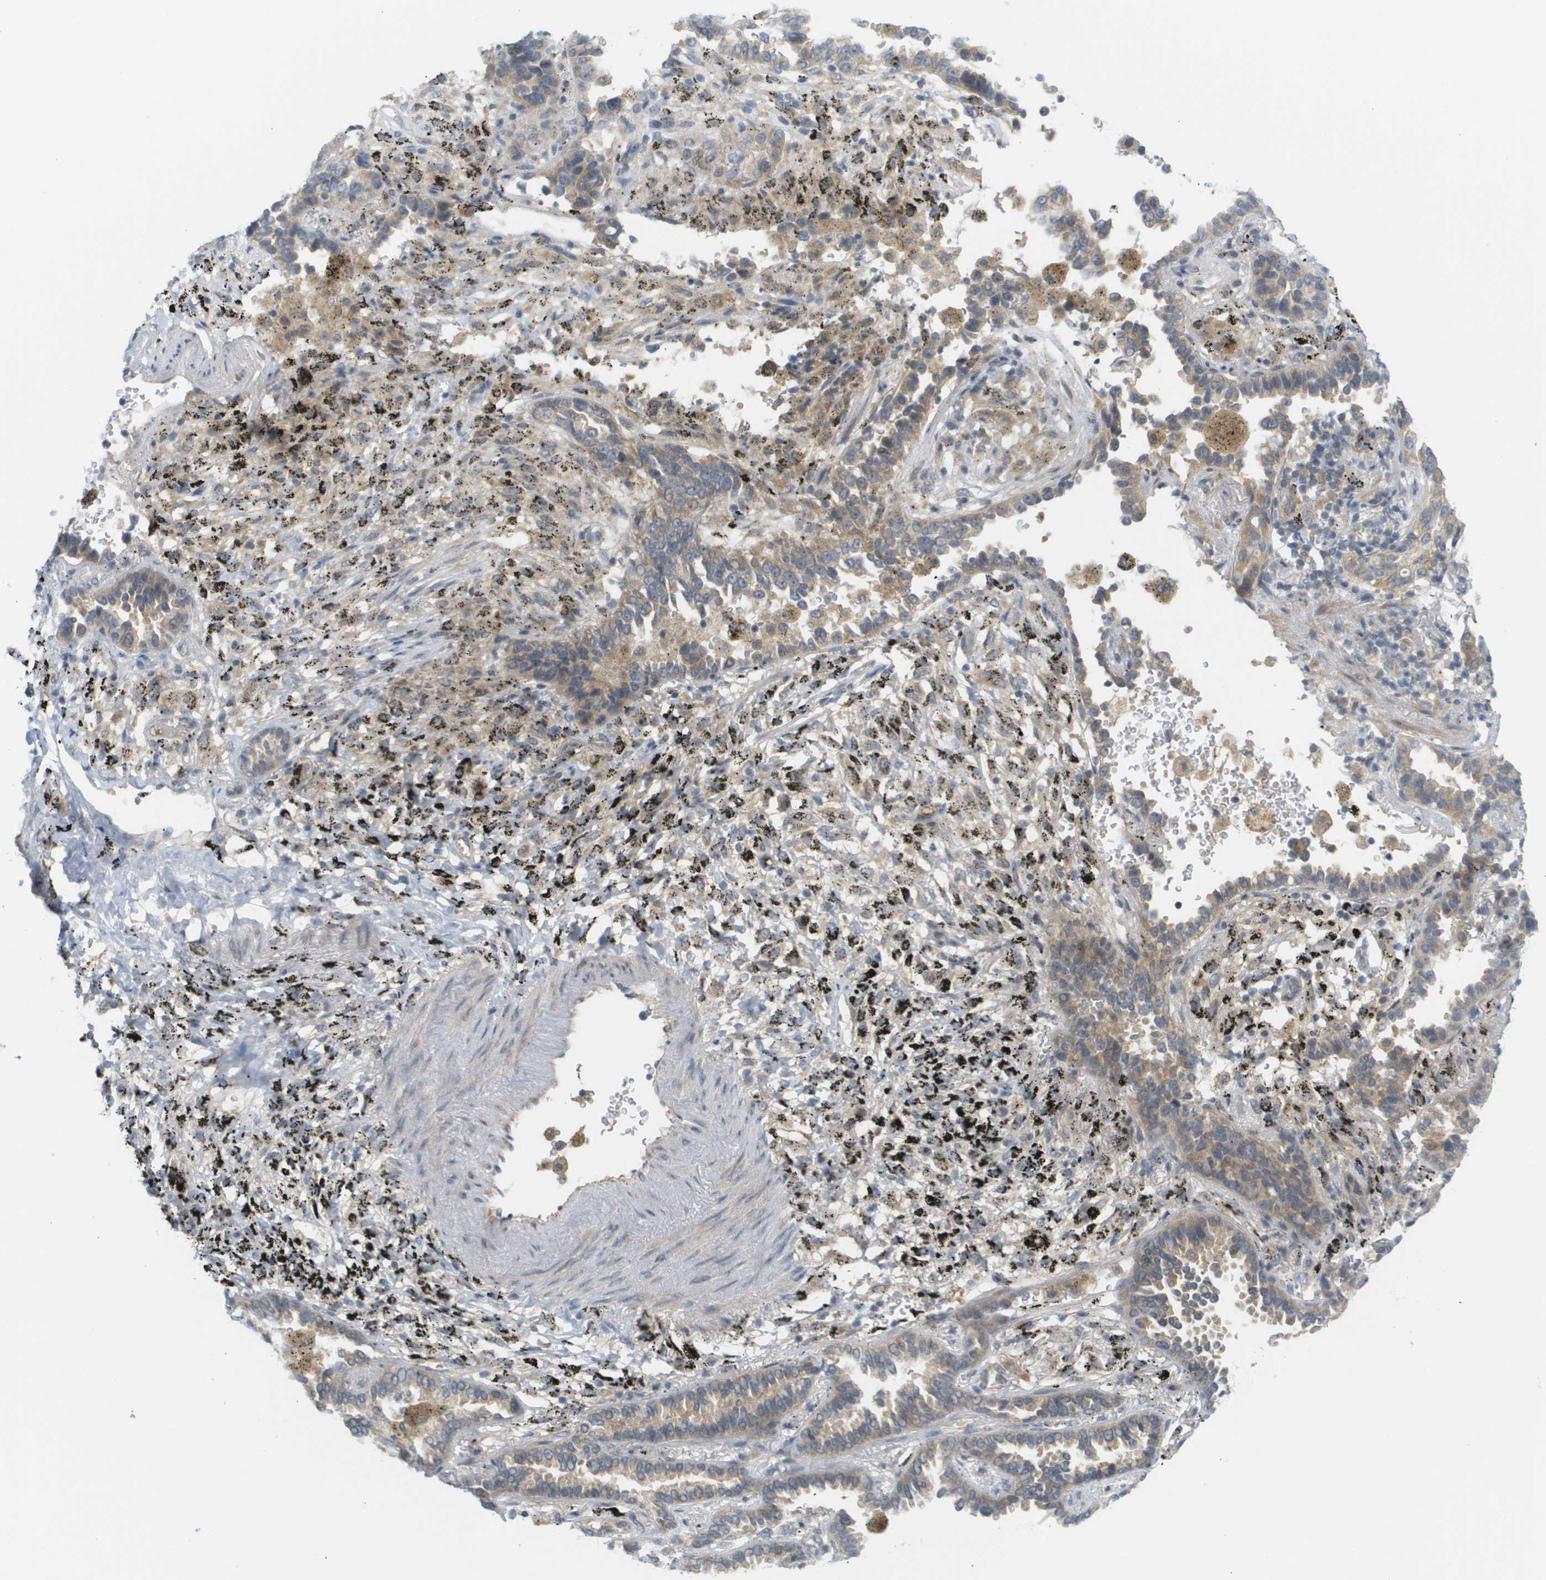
{"staining": {"intensity": "moderate", "quantity": ">75%", "location": "cytoplasmic/membranous"}, "tissue": "lung cancer", "cell_type": "Tumor cells", "image_type": "cancer", "snomed": [{"axis": "morphology", "description": "Normal tissue, NOS"}, {"axis": "morphology", "description": "Adenocarcinoma, NOS"}, {"axis": "topography", "description": "Lung"}], "caption": "Protein expression analysis of lung cancer shows moderate cytoplasmic/membranous positivity in about >75% of tumor cells.", "gene": "PROC", "patient": {"sex": "male", "age": 59}}